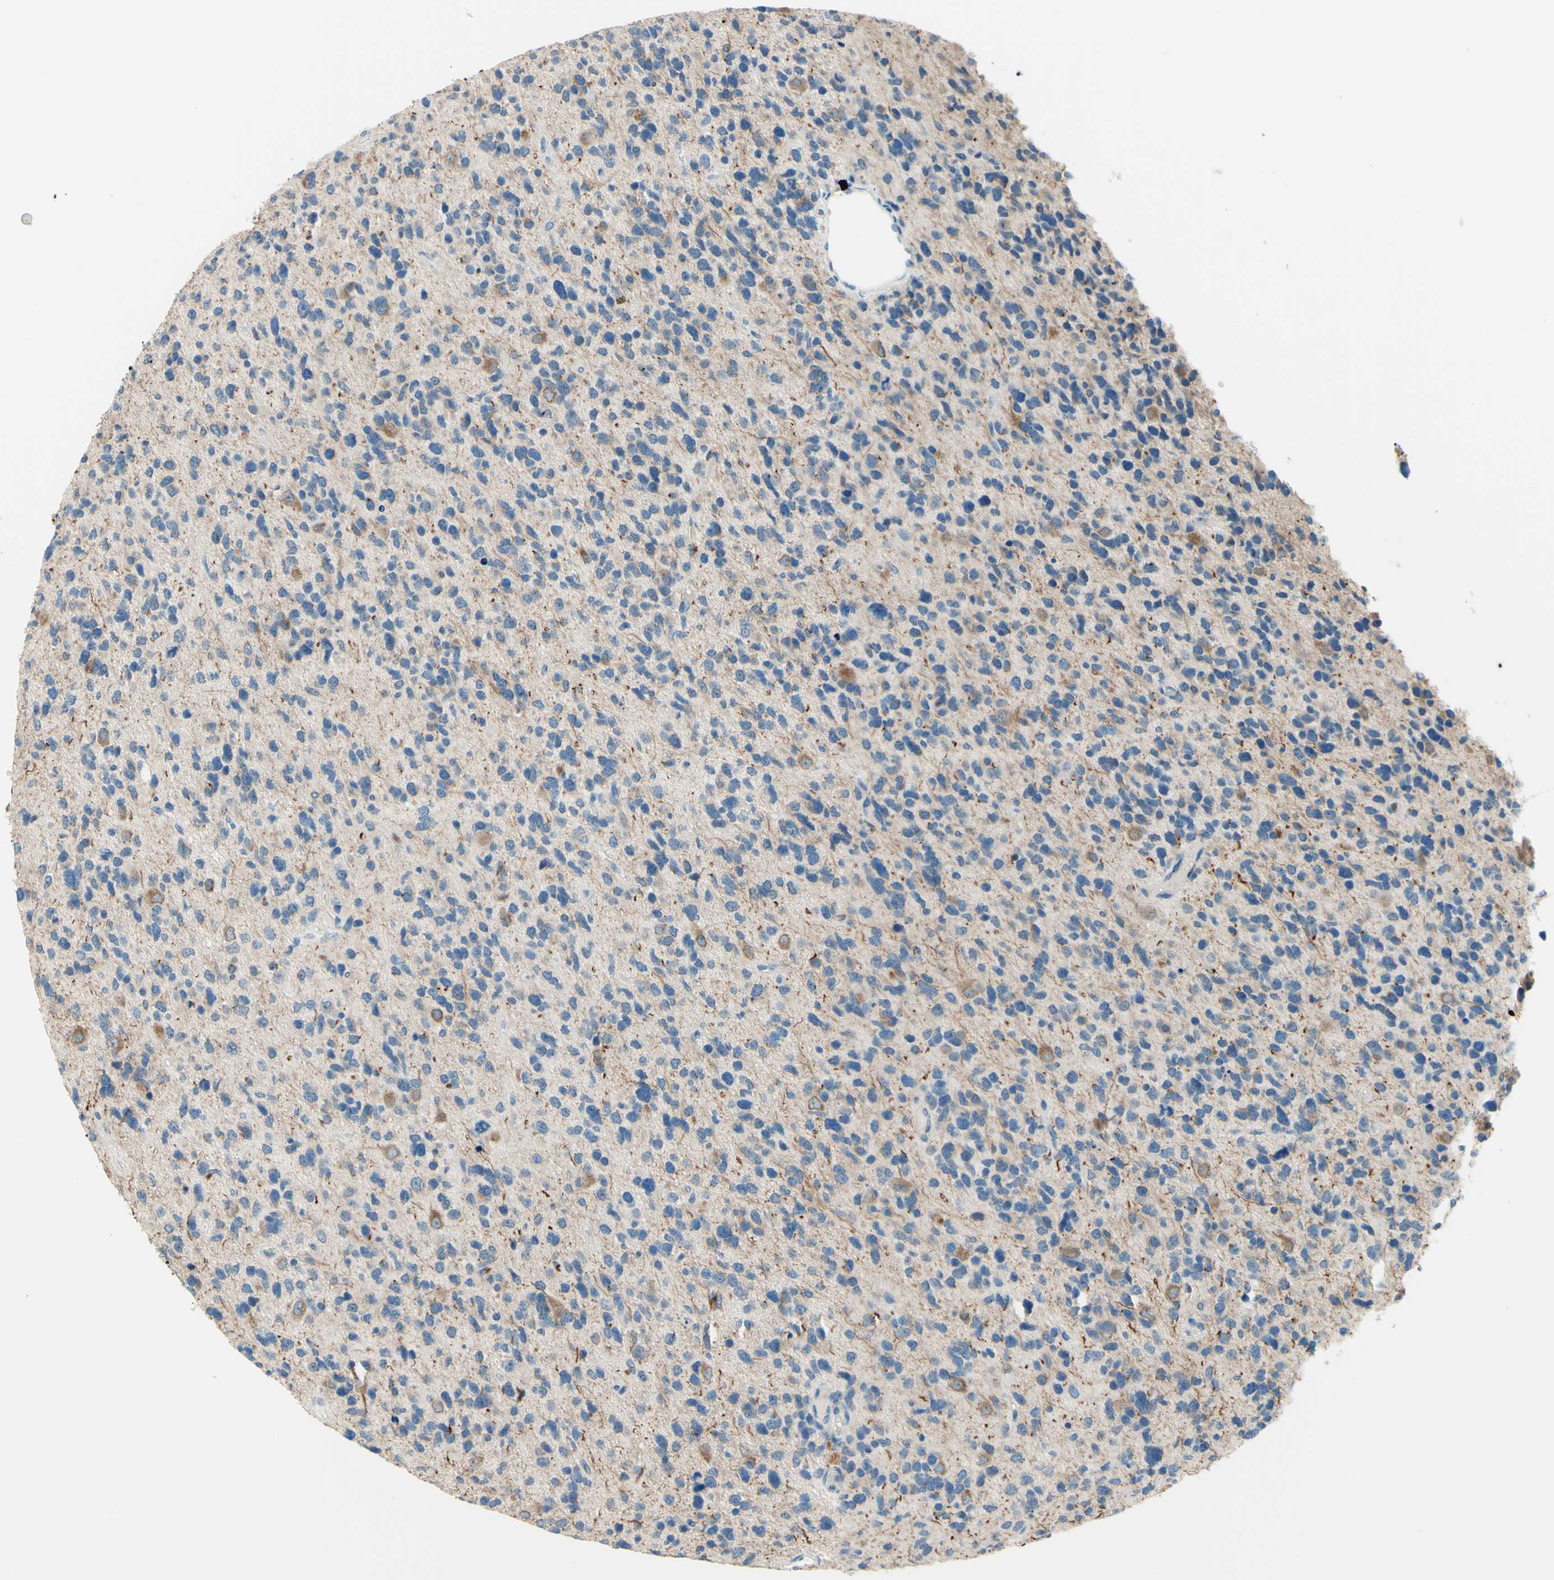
{"staining": {"intensity": "weak", "quantity": "<25%", "location": "cytoplasmic/membranous"}, "tissue": "glioma", "cell_type": "Tumor cells", "image_type": "cancer", "snomed": [{"axis": "morphology", "description": "Glioma, malignant, High grade"}, {"axis": "topography", "description": "Brain"}], "caption": "Immunohistochemistry (IHC) photomicrograph of neoplastic tissue: human malignant high-grade glioma stained with DAB (3,3'-diaminobenzidine) displays no significant protein staining in tumor cells.", "gene": "SIGLEC9", "patient": {"sex": "female", "age": 58}}